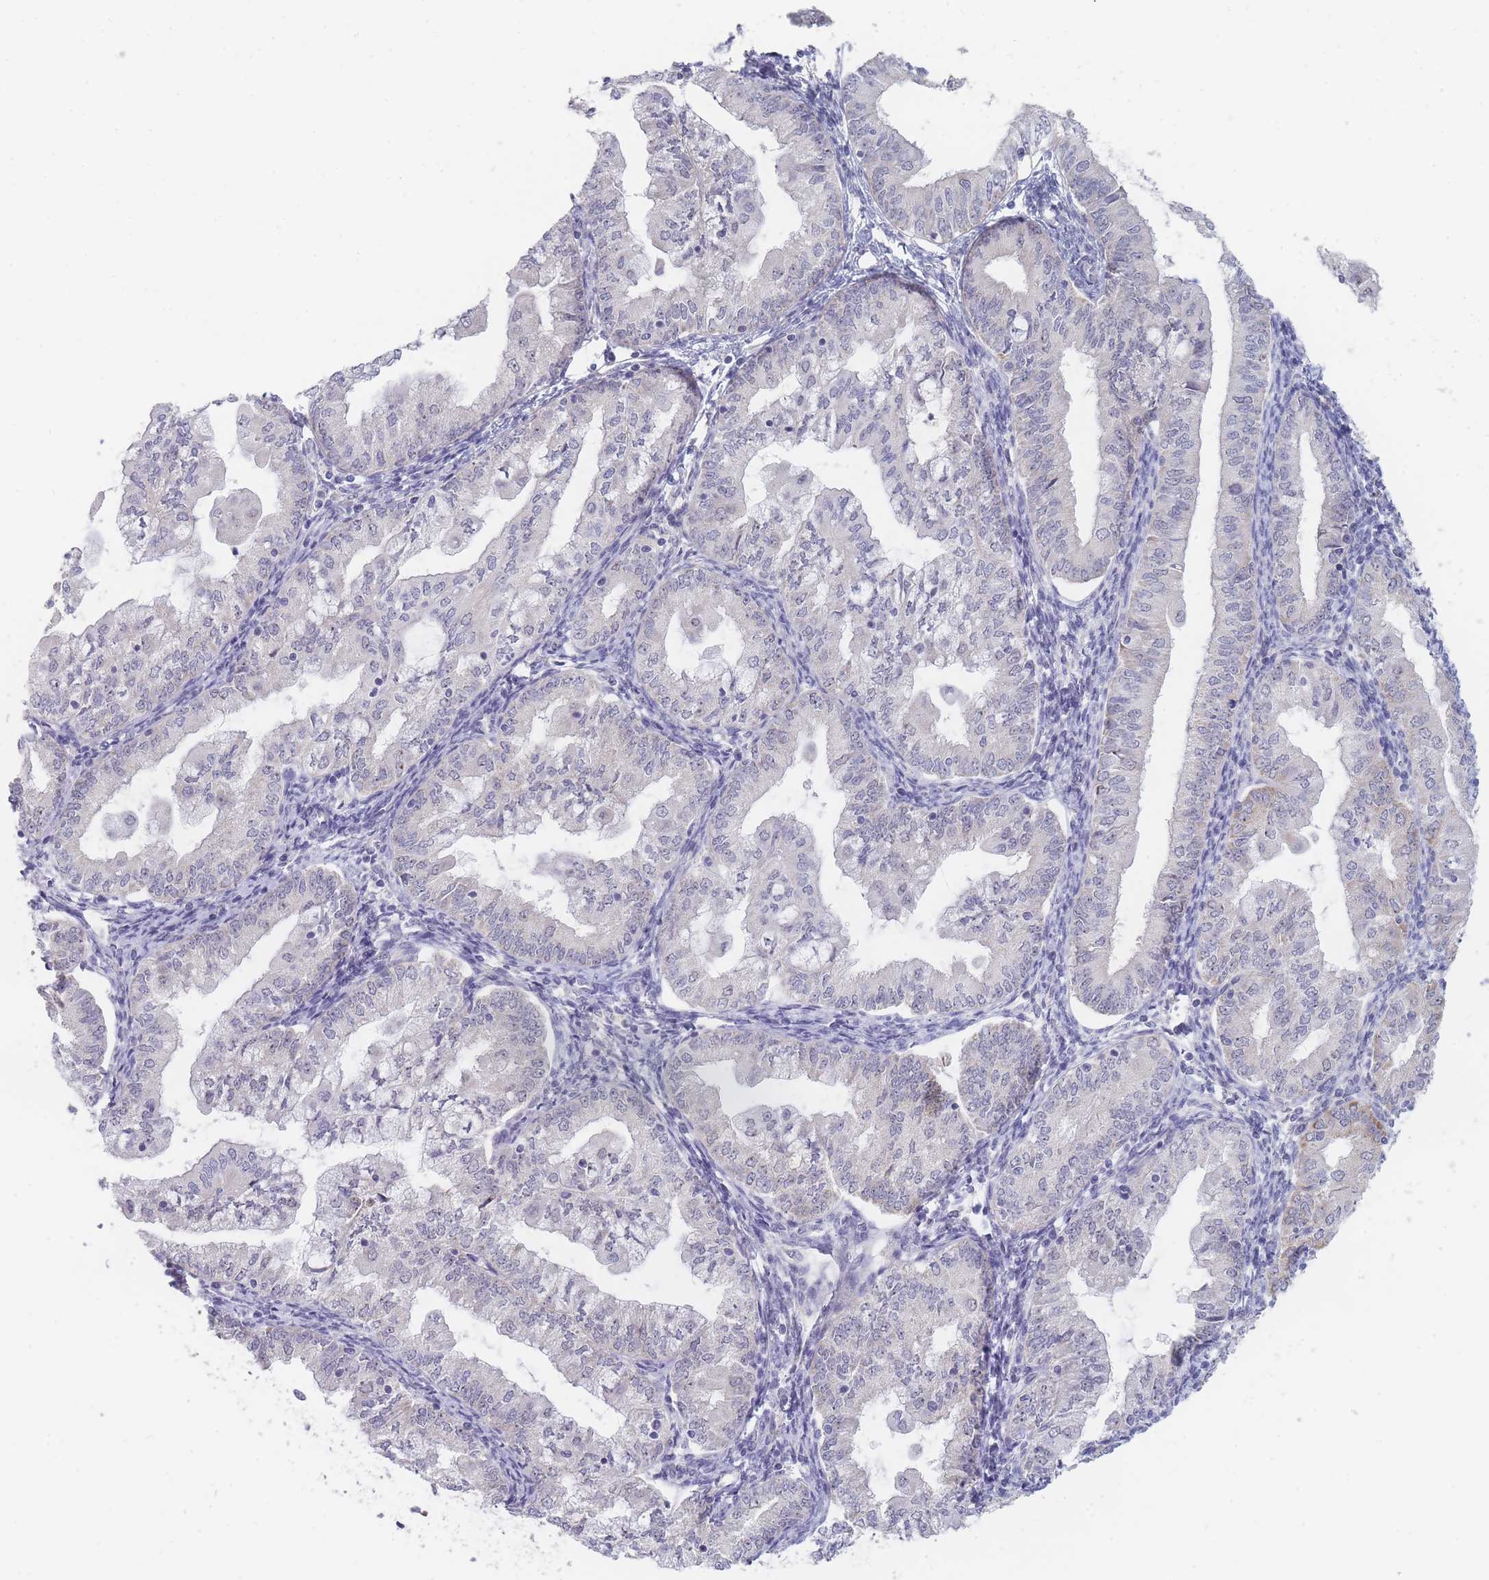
{"staining": {"intensity": "negative", "quantity": "none", "location": "none"}, "tissue": "endometrial cancer", "cell_type": "Tumor cells", "image_type": "cancer", "snomed": [{"axis": "morphology", "description": "Adenocarcinoma, NOS"}, {"axis": "topography", "description": "Endometrium"}], "caption": "An immunohistochemistry (IHC) micrograph of adenocarcinoma (endometrial) is shown. There is no staining in tumor cells of adenocarcinoma (endometrial).", "gene": "RNF8", "patient": {"sex": "female", "age": 55}}